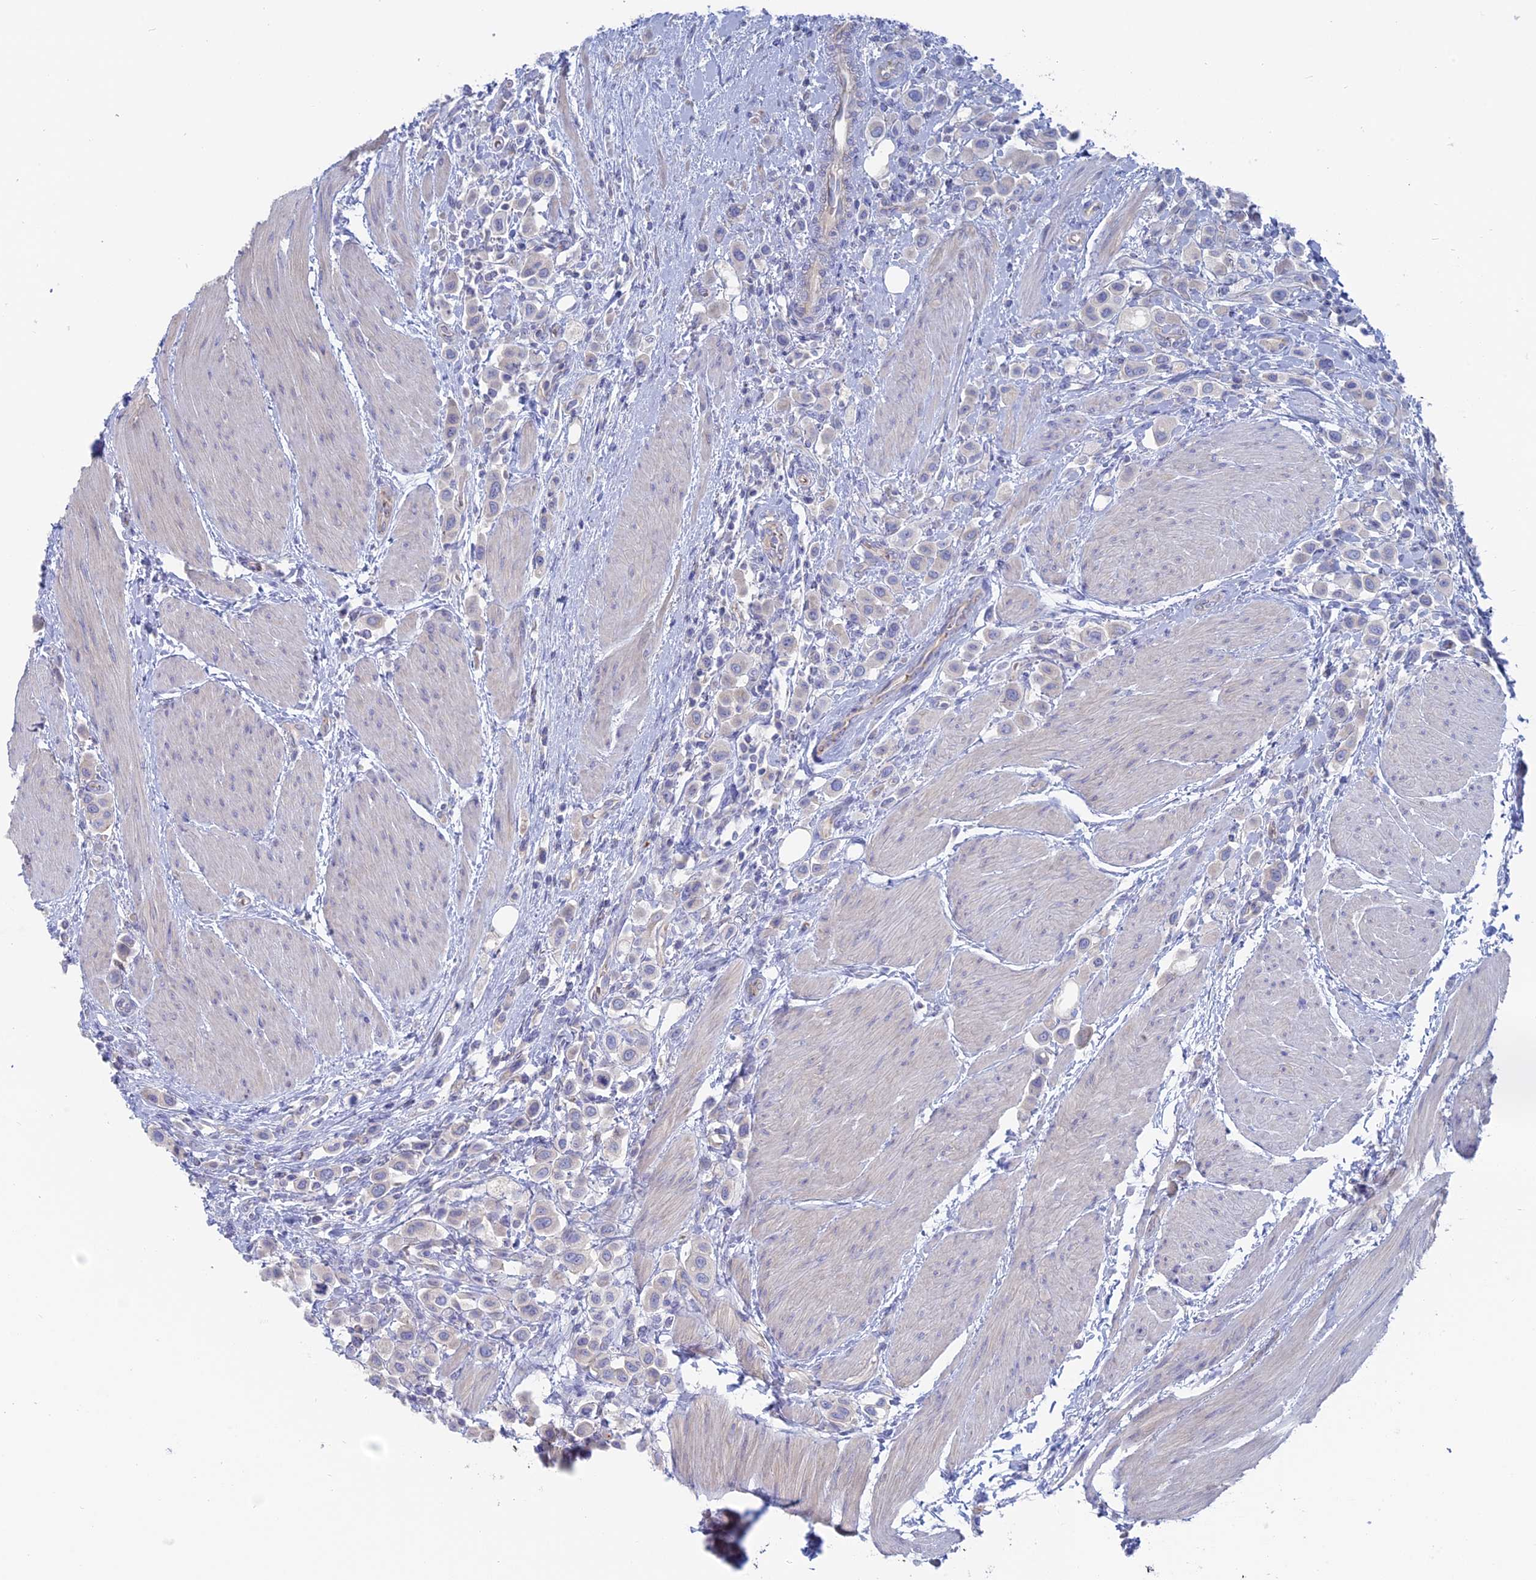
{"staining": {"intensity": "negative", "quantity": "none", "location": "none"}, "tissue": "urothelial cancer", "cell_type": "Tumor cells", "image_type": "cancer", "snomed": [{"axis": "morphology", "description": "Urothelial carcinoma, High grade"}, {"axis": "topography", "description": "Urinary bladder"}], "caption": "There is no significant staining in tumor cells of urothelial cancer. The staining was performed using DAB (3,3'-diaminobenzidine) to visualize the protein expression in brown, while the nuclei were stained in blue with hematoxylin (Magnification: 20x).", "gene": "TBC1D30", "patient": {"sex": "male", "age": 50}}